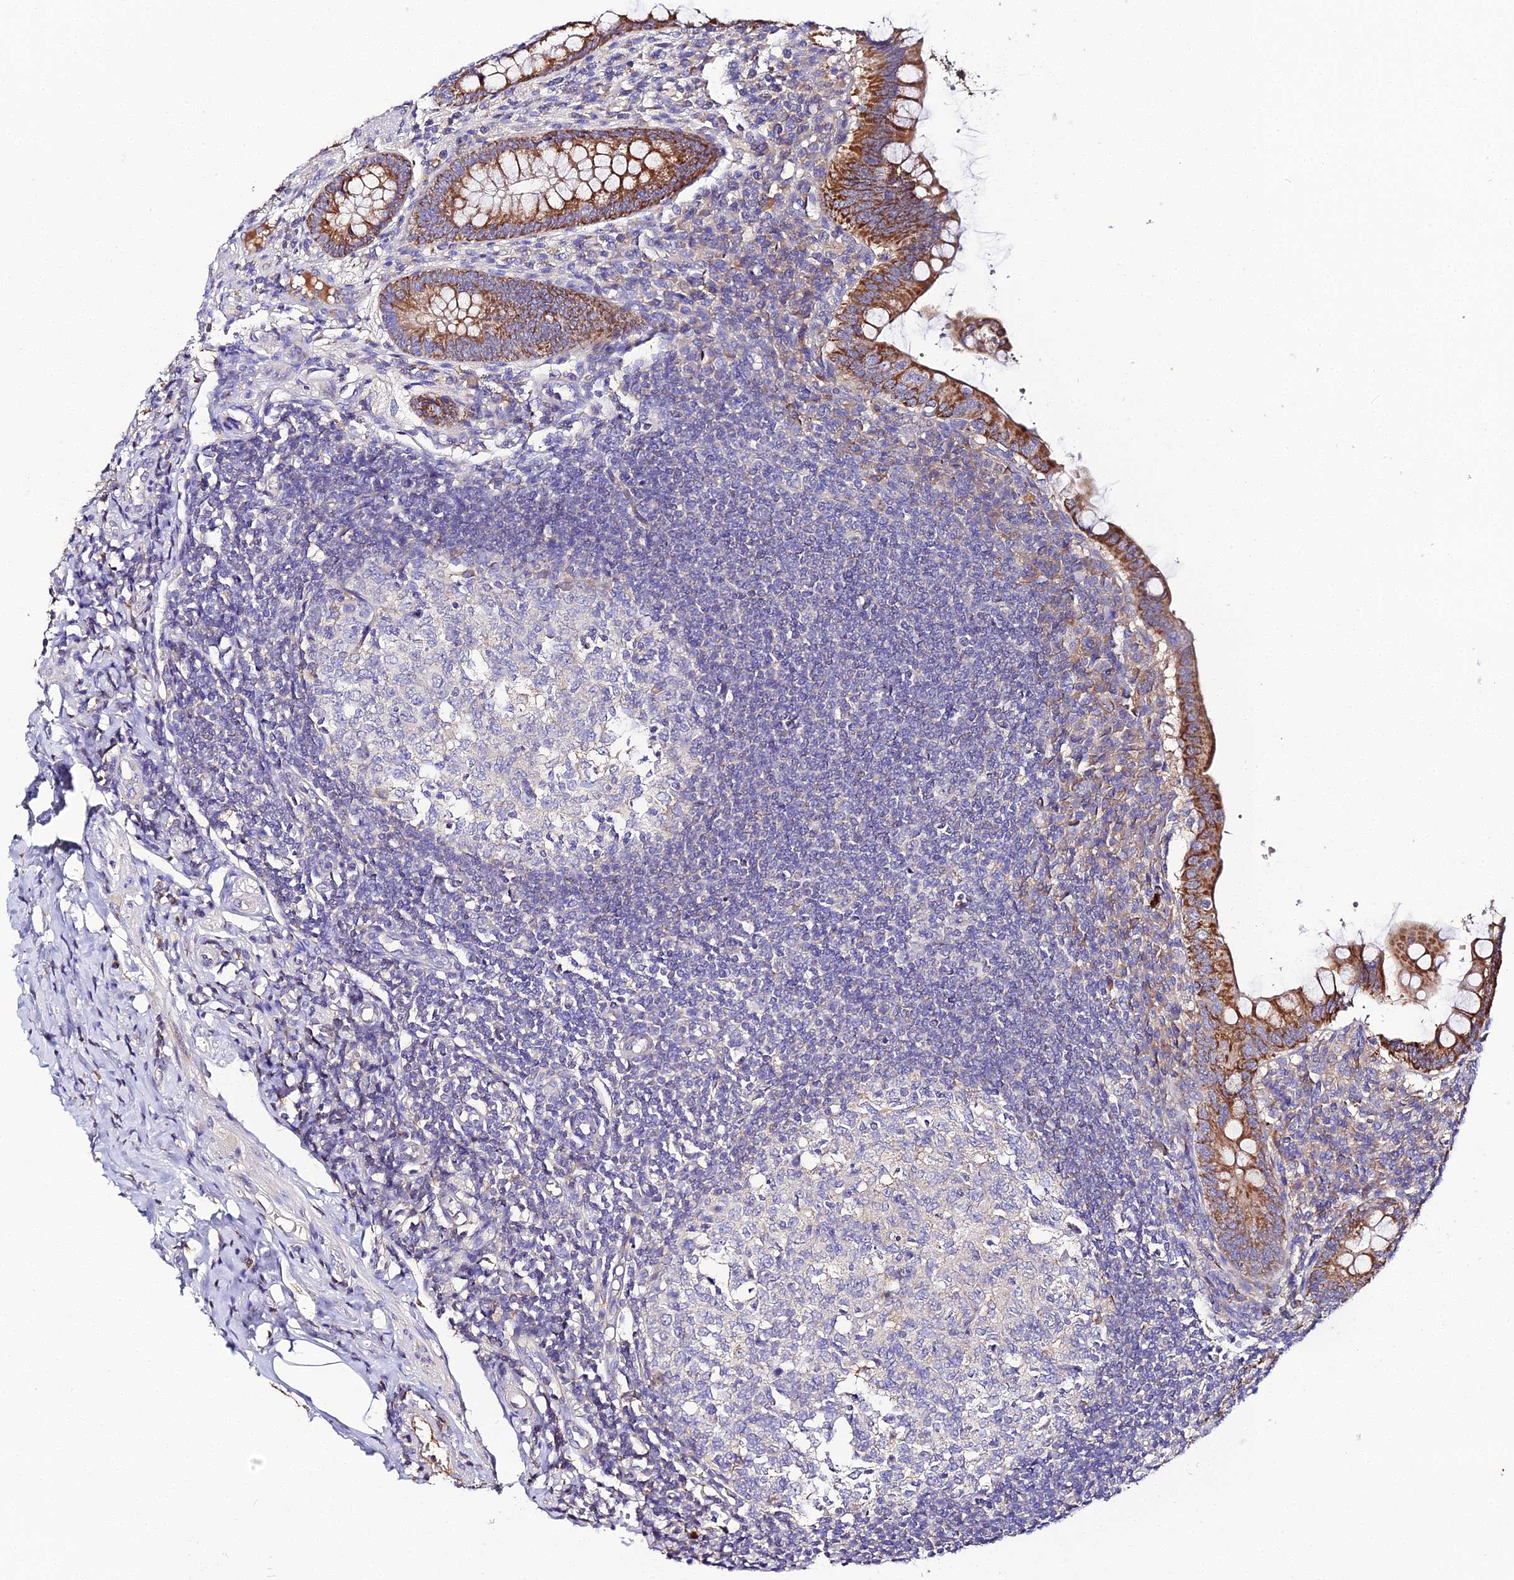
{"staining": {"intensity": "strong", "quantity": ">75%", "location": "cytoplasmic/membranous"}, "tissue": "appendix", "cell_type": "Glandular cells", "image_type": "normal", "snomed": [{"axis": "morphology", "description": "Normal tissue, NOS"}, {"axis": "topography", "description": "Appendix"}], "caption": "Protein expression analysis of unremarkable human appendix reveals strong cytoplasmic/membranous positivity in approximately >75% of glandular cells.", "gene": "SCX", "patient": {"sex": "female", "age": 33}}